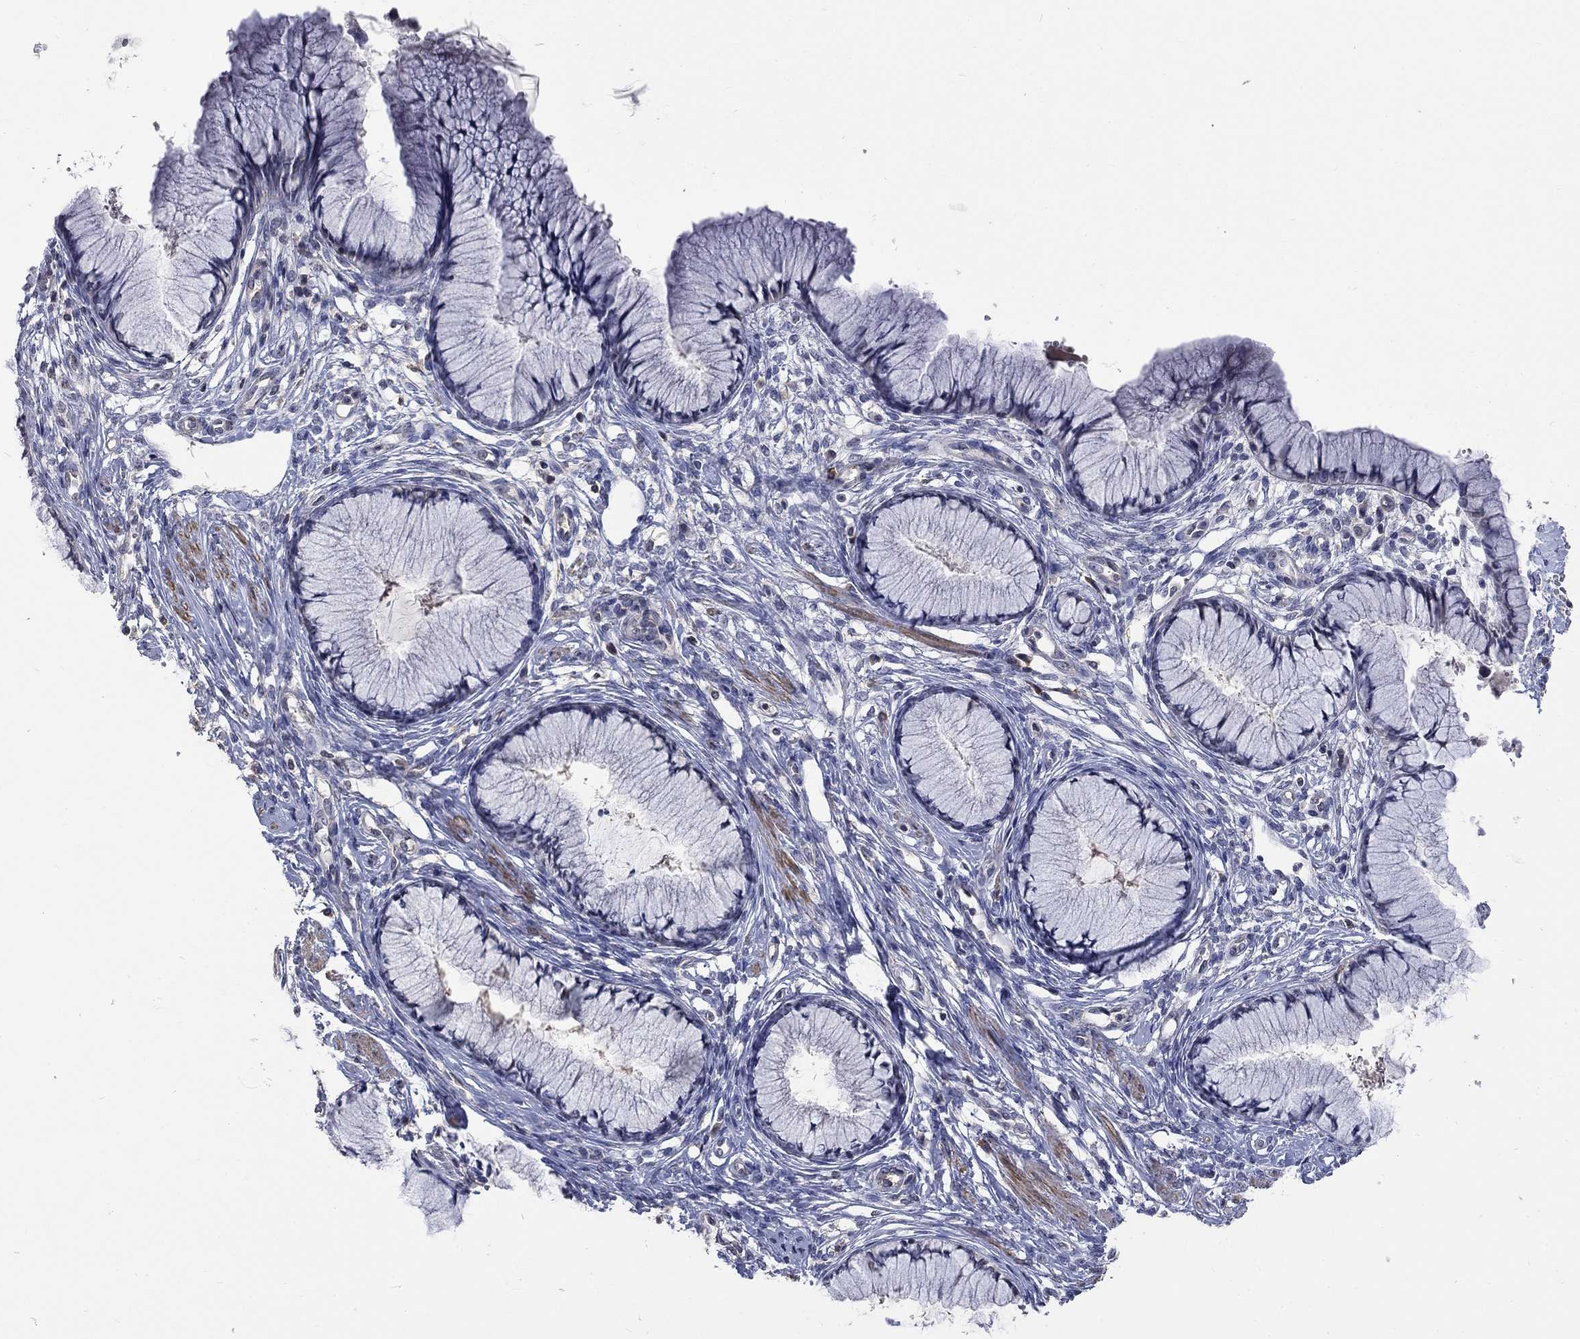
{"staining": {"intensity": "negative", "quantity": "none", "location": "none"}, "tissue": "cervix", "cell_type": "Glandular cells", "image_type": "normal", "snomed": [{"axis": "morphology", "description": "Normal tissue, NOS"}, {"axis": "topography", "description": "Cervix"}], "caption": "An IHC image of benign cervix is shown. There is no staining in glandular cells of cervix. (DAB immunohistochemistry (IHC) with hematoxylin counter stain).", "gene": "ZBTB18", "patient": {"sex": "female", "age": 37}}